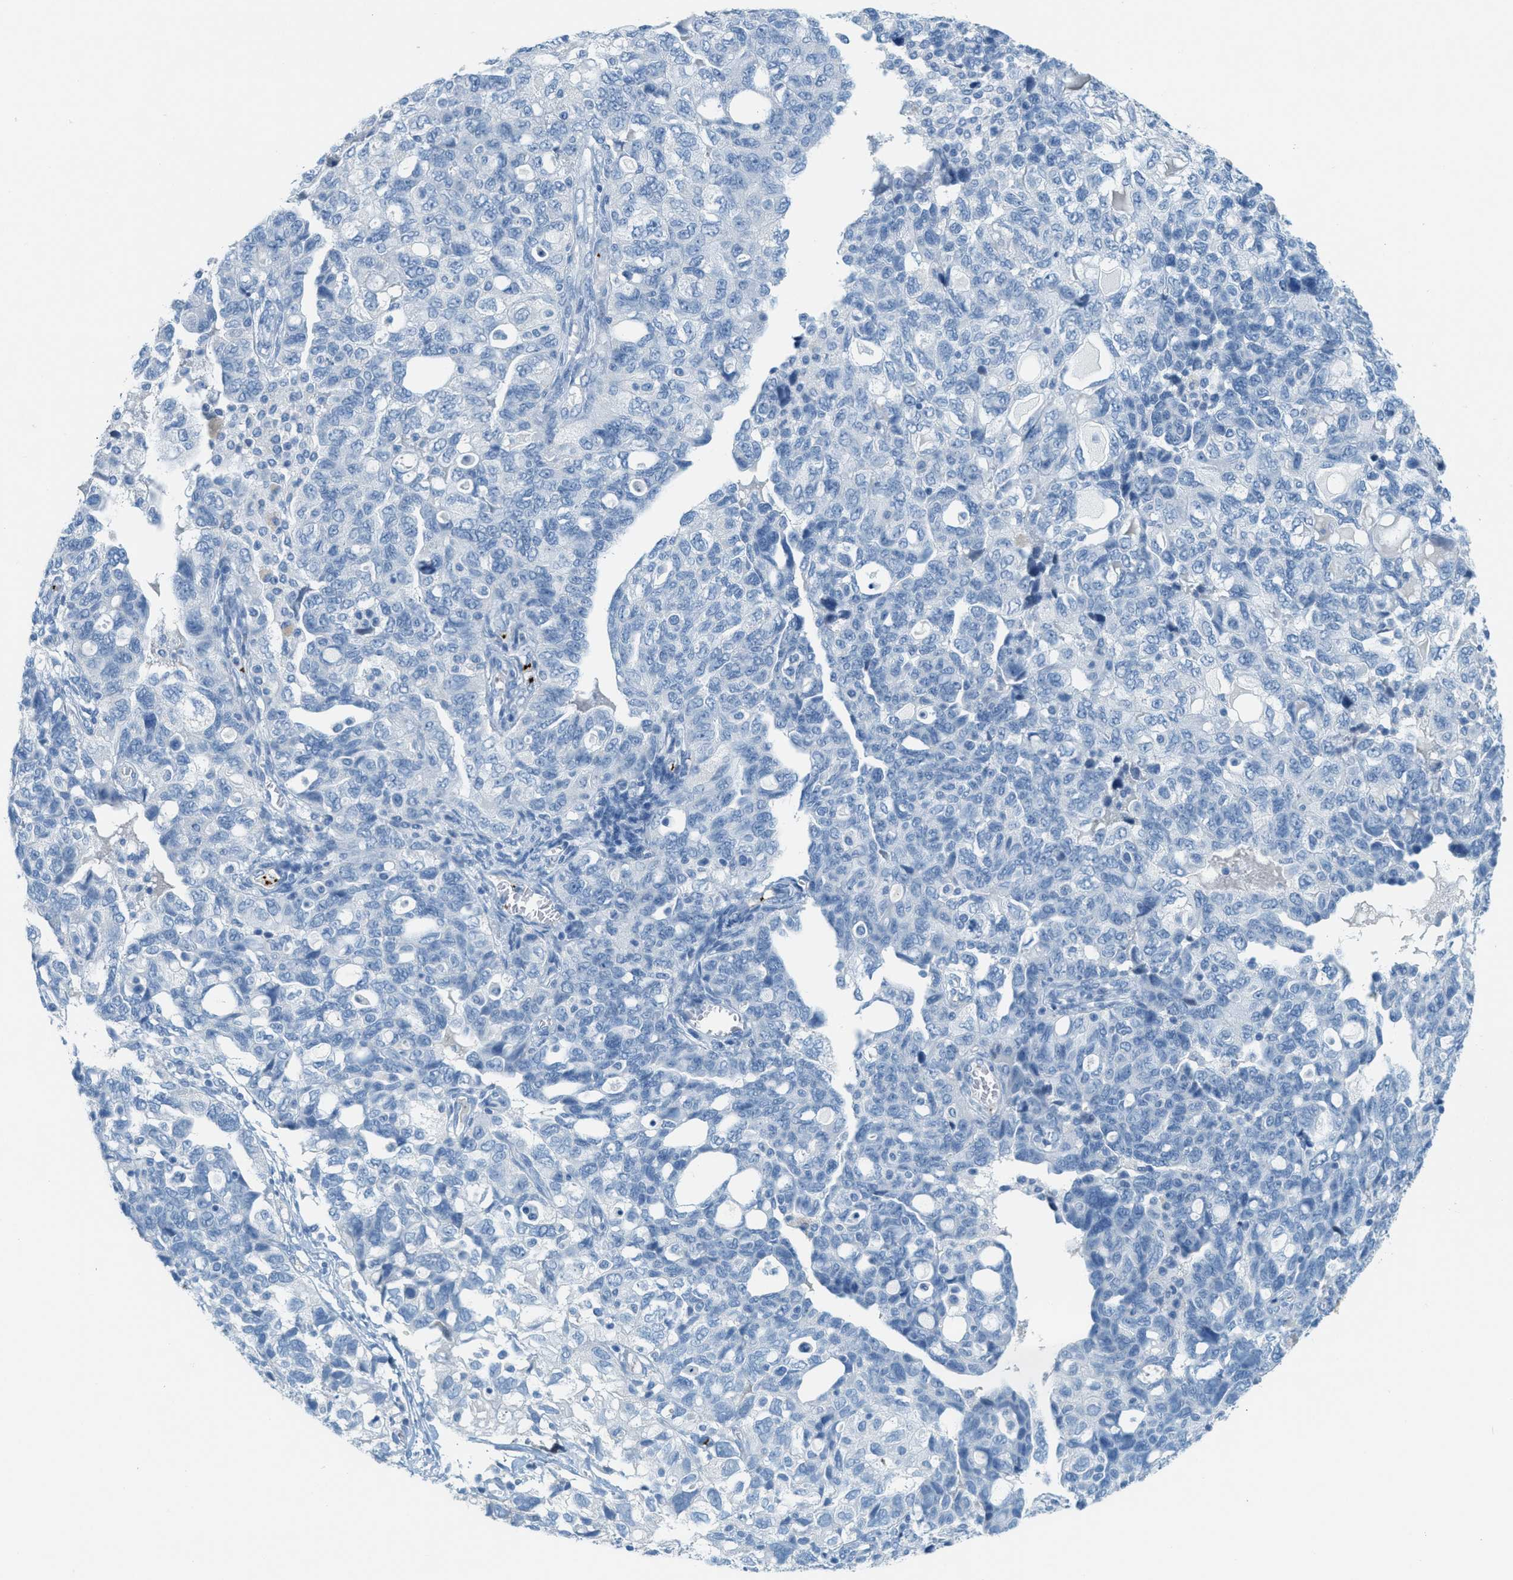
{"staining": {"intensity": "negative", "quantity": "none", "location": "none"}, "tissue": "ovarian cancer", "cell_type": "Tumor cells", "image_type": "cancer", "snomed": [{"axis": "morphology", "description": "Carcinoma, NOS"}, {"axis": "morphology", "description": "Cystadenocarcinoma, serous, NOS"}, {"axis": "topography", "description": "Ovary"}], "caption": "A high-resolution photomicrograph shows IHC staining of ovarian serous cystadenocarcinoma, which demonstrates no significant staining in tumor cells.", "gene": "PPBP", "patient": {"sex": "female", "age": 69}}